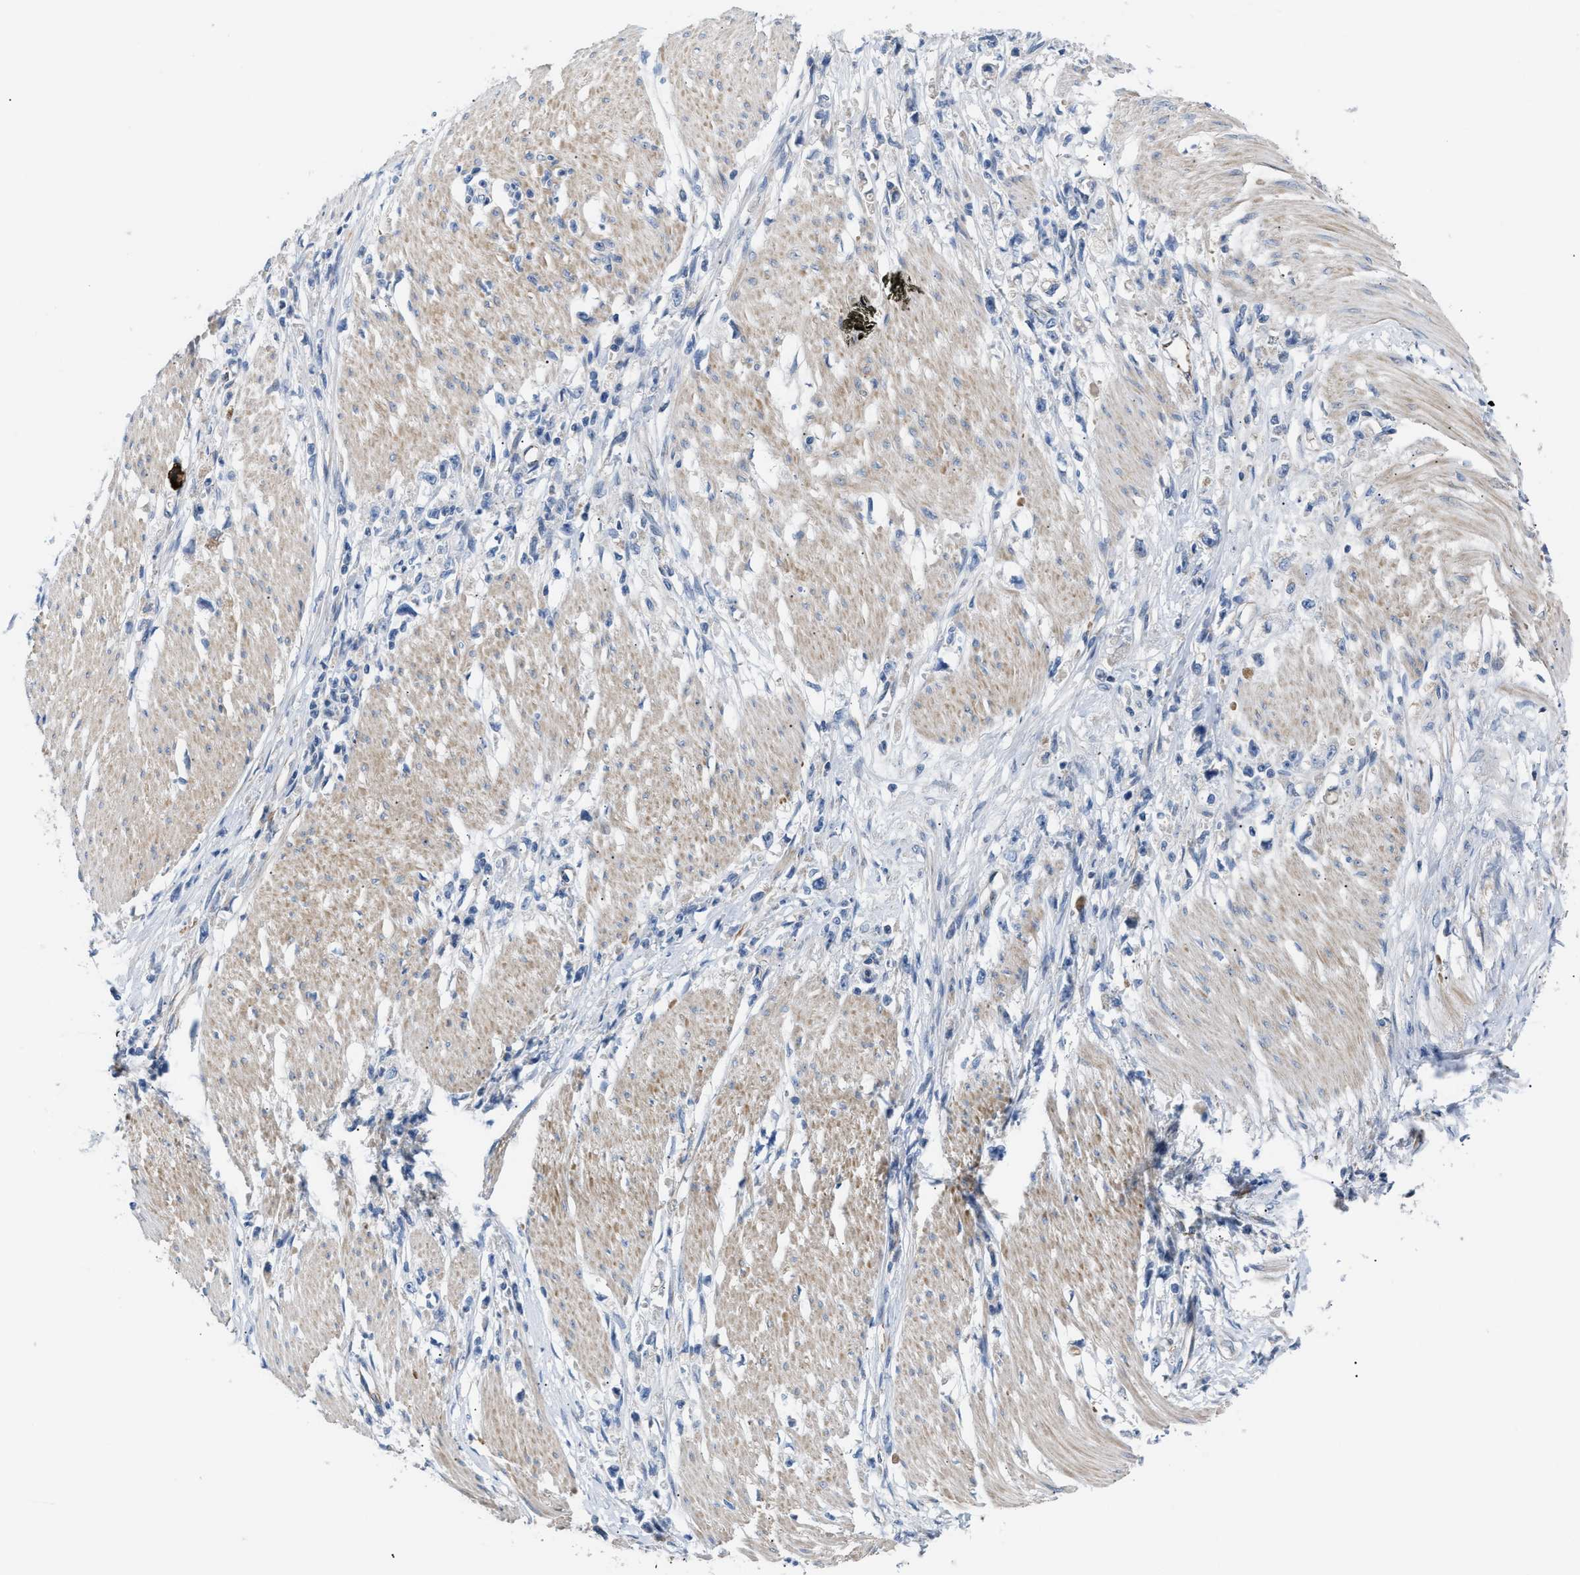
{"staining": {"intensity": "negative", "quantity": "none", "location": "none"}, "tissue": "stomach cancer", "cell_type": "Tumor cells", "image_type": "cancer", "snomed": [{"axis": "morphology", "description": "Adenocarcinoma, NOS"}, {"axis": "topography", "description": "Stomach"}], "caption": "There is no significant positivity in tumor cells of stomach adenocarcinoma. (Immunohistochemistry, brightfield microscopy, high magnification).", "gene": "TFPI", "patient": {"sex": "female", "age": 59}}